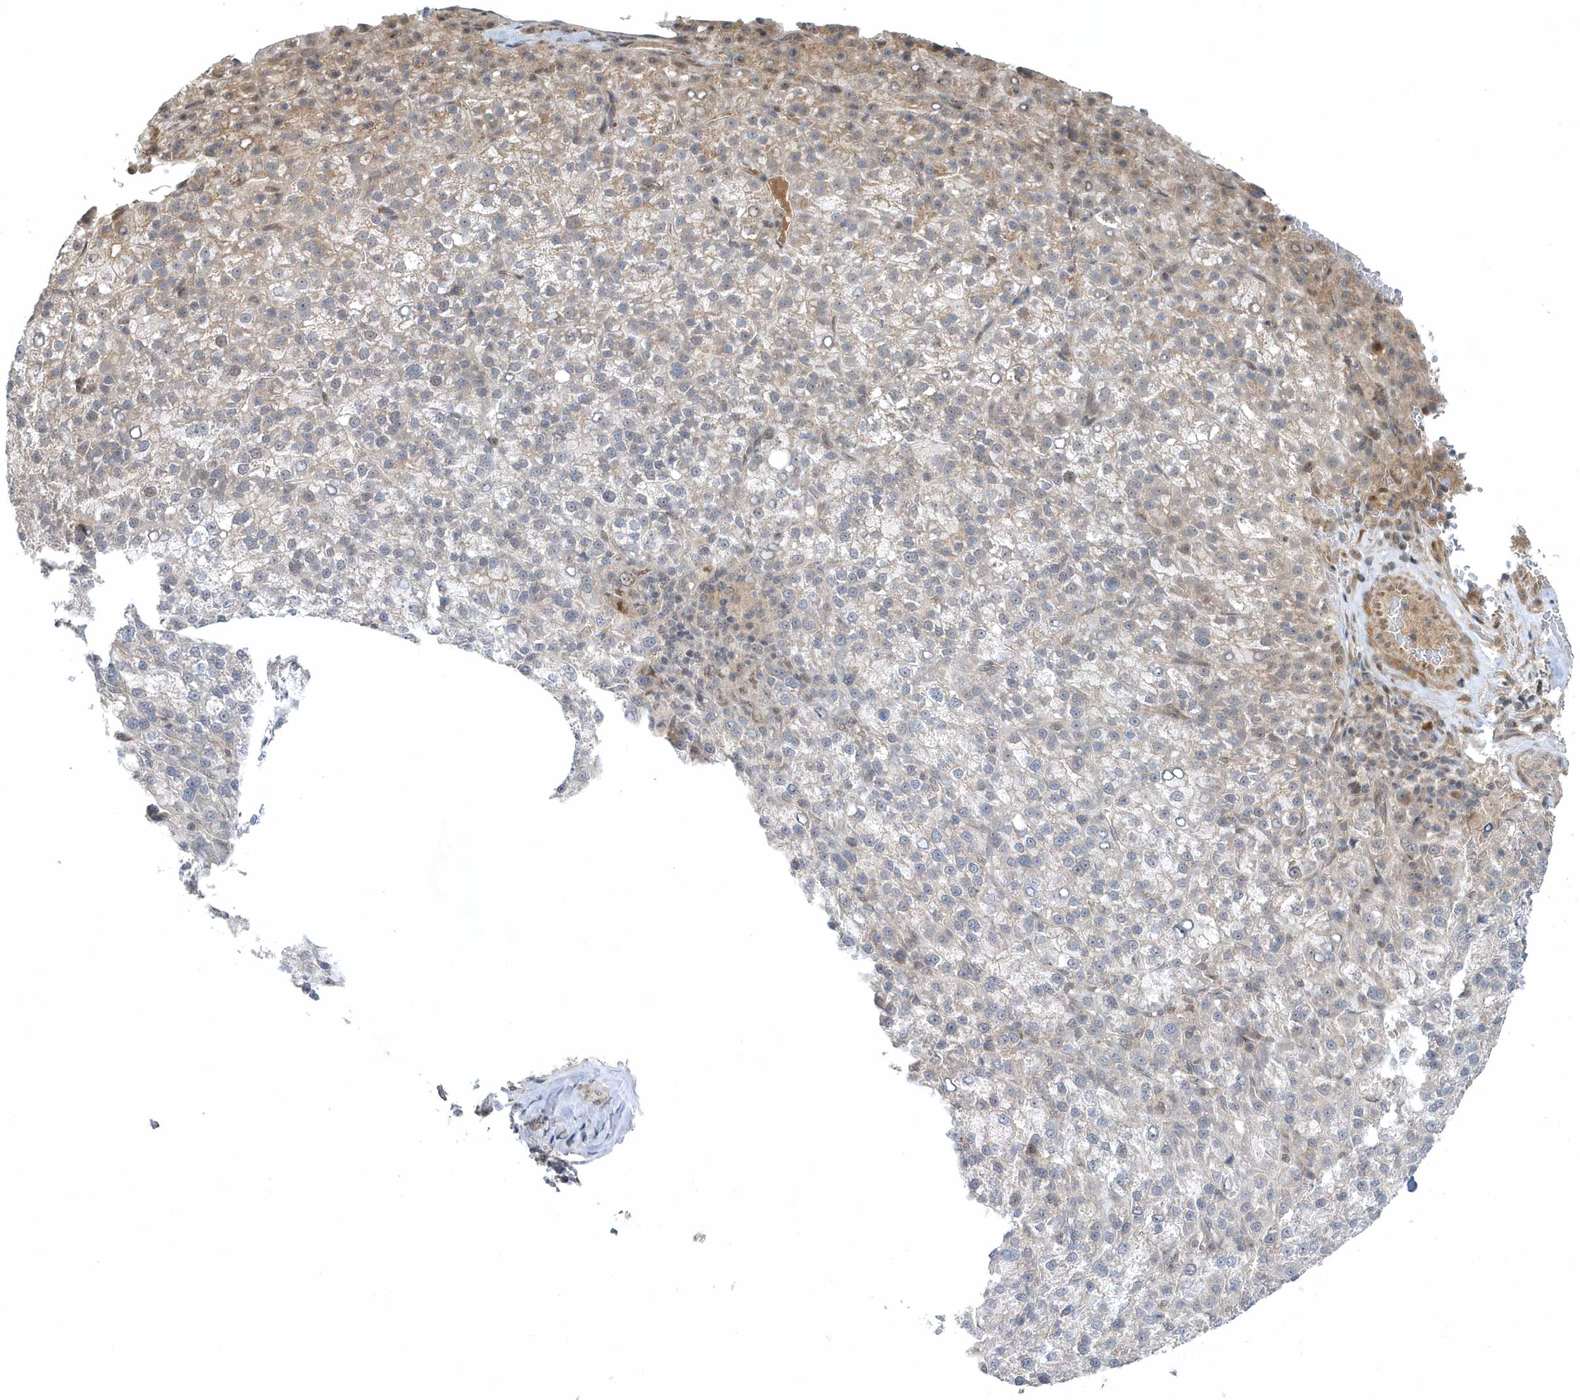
{"staining": {"intensity": "weak", "quantity": "<25%", "location": "cytoplasmic/membranous,nuclear"}, "tissue": "liver cancer", "cell_type": "Tumor cells", "image_type": "cancer", "snomed": [{"axis": "morphology", "description": "Carcinoma, Hepatocellular, NOS"}, {"axis": "topography", "description": "Liver"}], "caption": "This histopathology image is of liver hepatocellular carcinoma stained with immunohistochemistry to label a protein in brown with the nuclei are counter-stained blue. There is no staining in tumor cells.", "gene": "MXI1", "patient": {"sex": "female", "age": 58}}